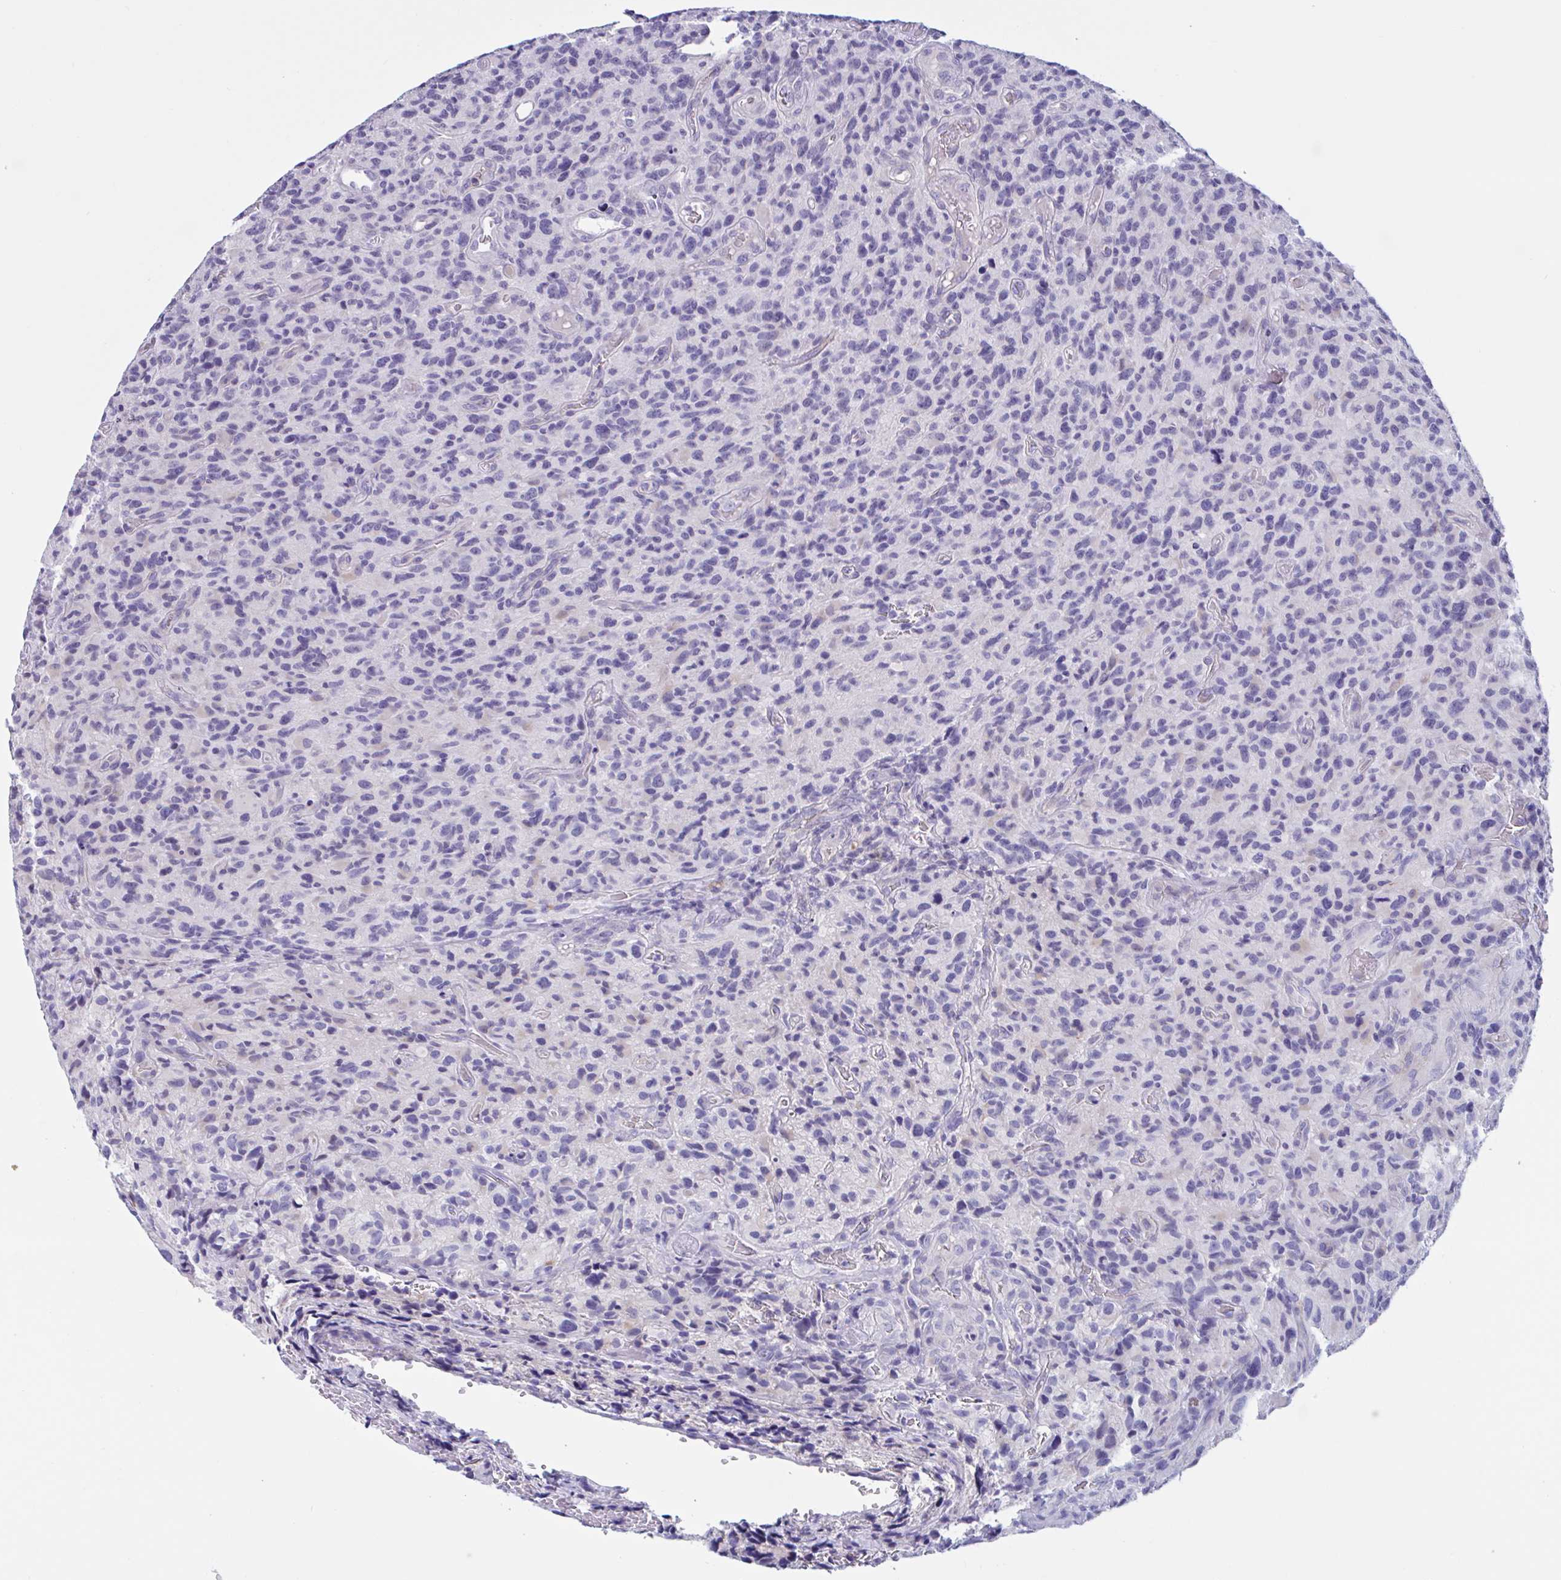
{"staining": {"intensity": "negative", "quantity": "none", "location": "none"}, "tissue": "glioma", "cell_type": "Tumor cells", "image_type": "cancer", "snomed": [{"axis": "morphology", "description": "Glioma, malignant, High grade"}, {"axis": "topography", "description": "Brain"}], "caption": "This micrograph is of high-grade glioma (malignant) stained with immunohistochemistry to label a protein in brown with the nuclei are counter-stained blue. There is no positivity in tumor cells. (Immunohistochemistry, brightfield microscopy, high magnification).", "gene": "MS4A14", "patient": {"sex": "male", "age": 76}}